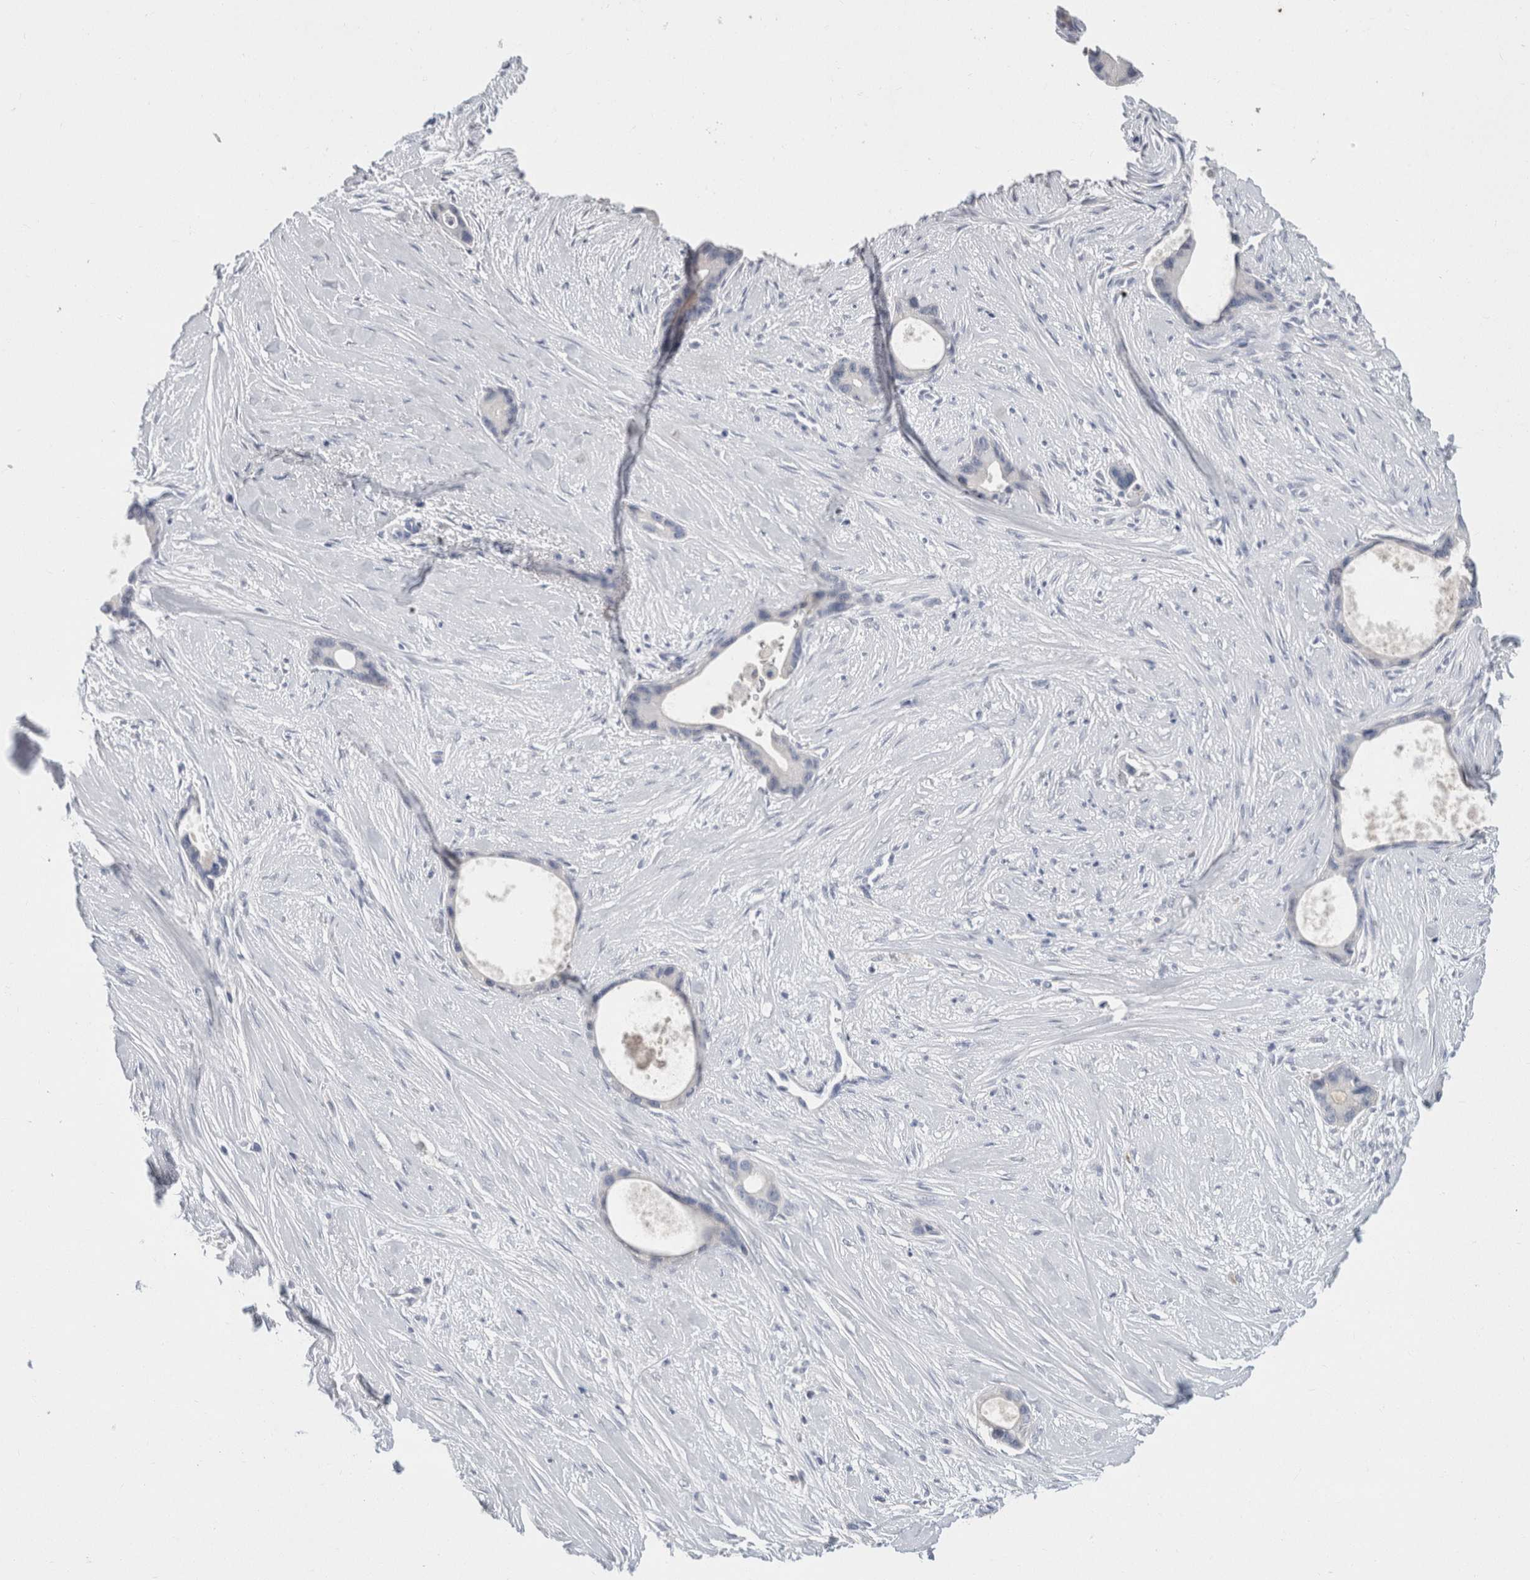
{"staining": {"intensity": "negative", "quantity": "none", "location": "none"}, "tissue": "liver cancer", "cell_type": "Tumor cells", "image_type": "cancer", "snomed": [{"axis": "morphology", "description": "Cholangiocarcinoma"}, {"axis": "topography", "description": "Liver"}], "caption": "This image is of cholangiocarcinoma (liver) stained with immunohistochemistry (IHC) to label a protein in brown with the nuclei are counter-stained blue. There is no expression in tumor cells.", "gene": "SCGB1A1", "patient": {"sex": "female", "age": 55}}